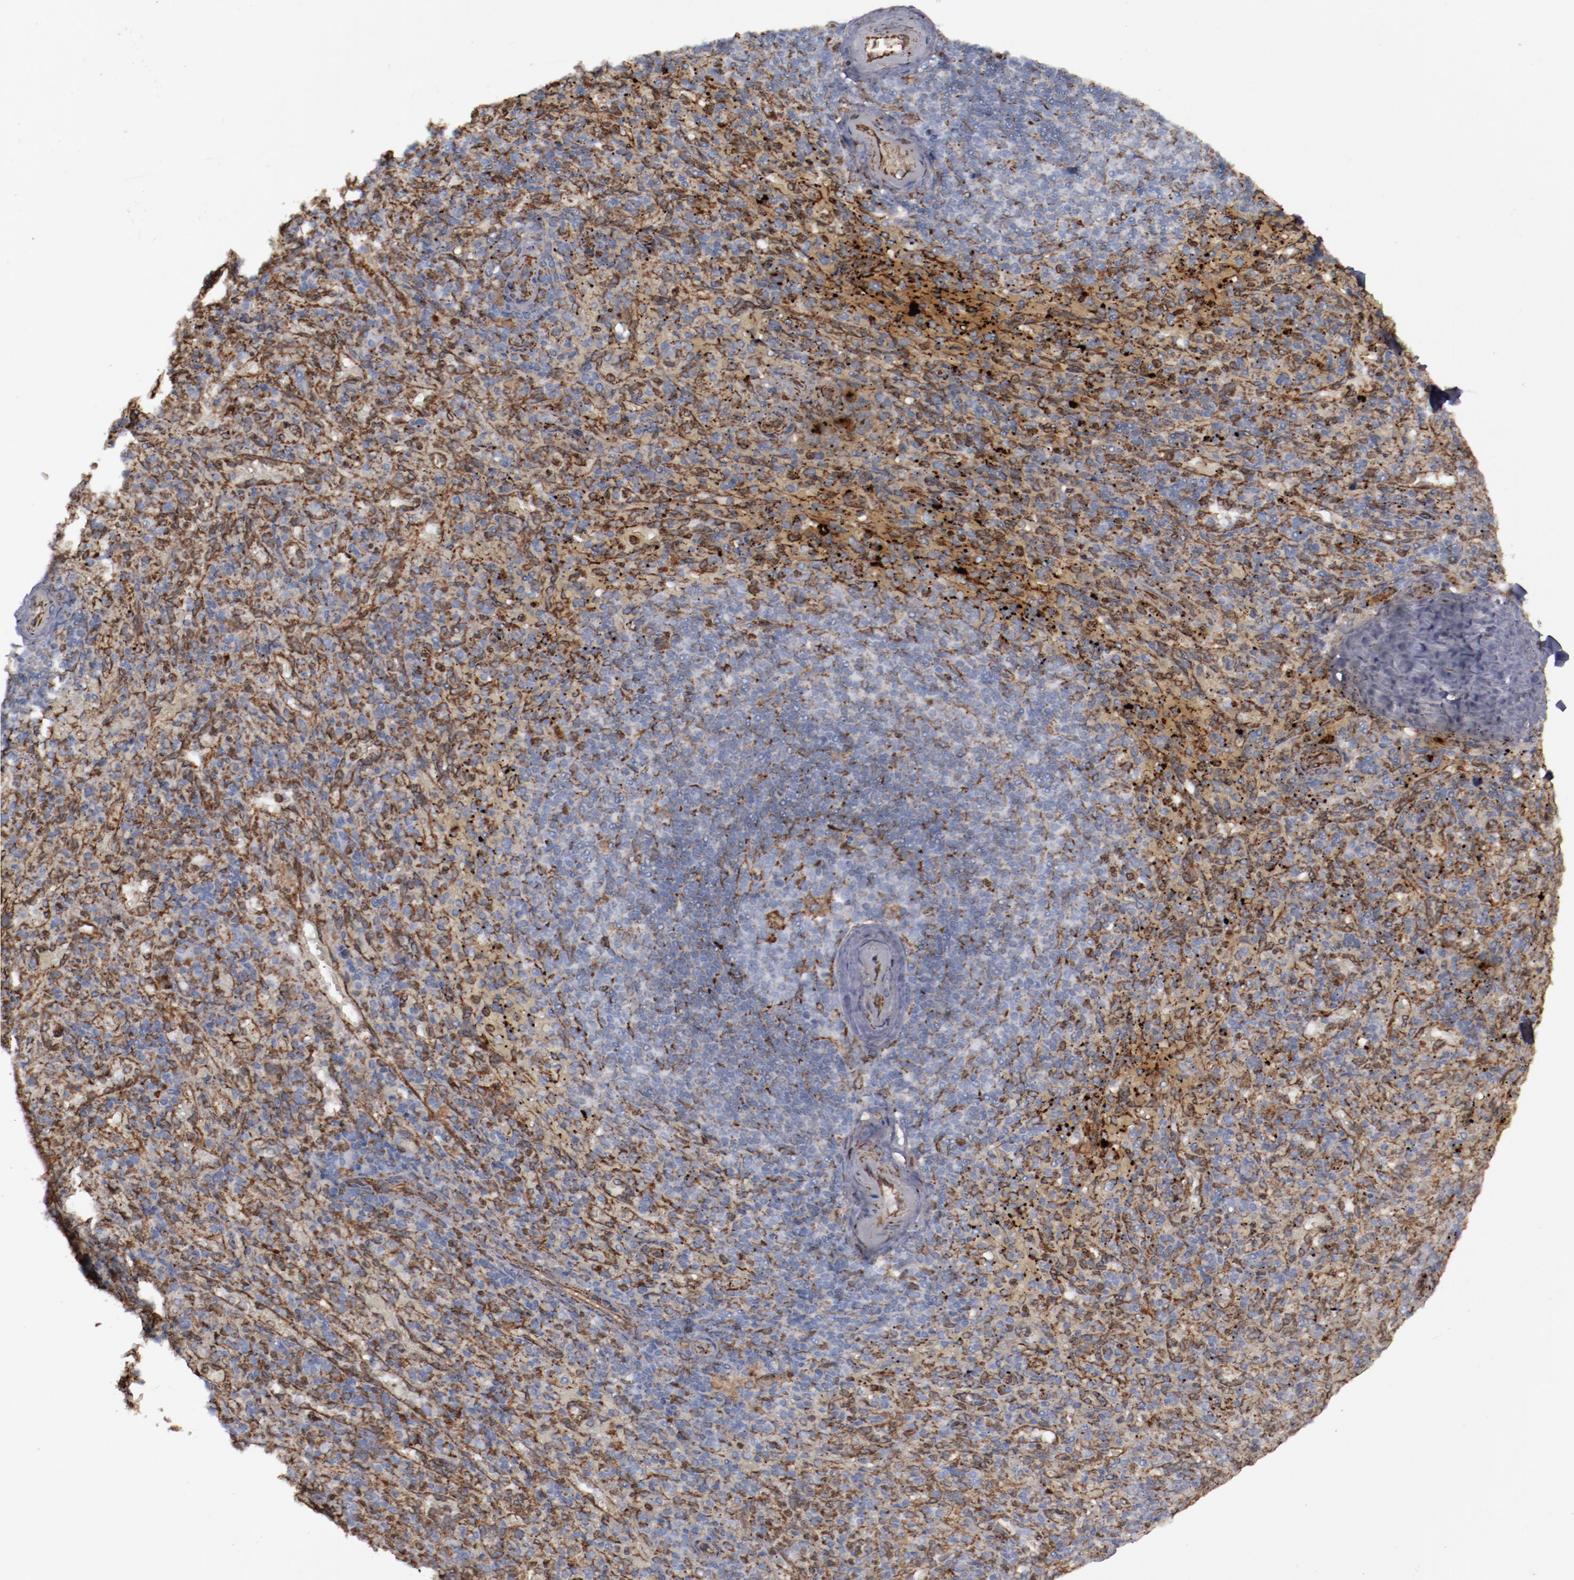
{"staining": {"intensity": "strong", "quantity": ">75%", "location": "cytoplasmic/membranous"}, "tissue": "spleen", "cell_type": "Cells in red pulp", "image_type": "normal", "snomed": [{"axis": "morphology", "description": "Normal tissue, NOS"}, {"axis": "topography", "description": "Spleen"}], "caption": "This image displays immunohistochemistry staining of benign human spleen, with high strong cytoplasmic/membranous staining in approximately >75% of cells in red pulp.", "gene": "ERLIN2", "patient": {"sex": "female", "age": 43}}